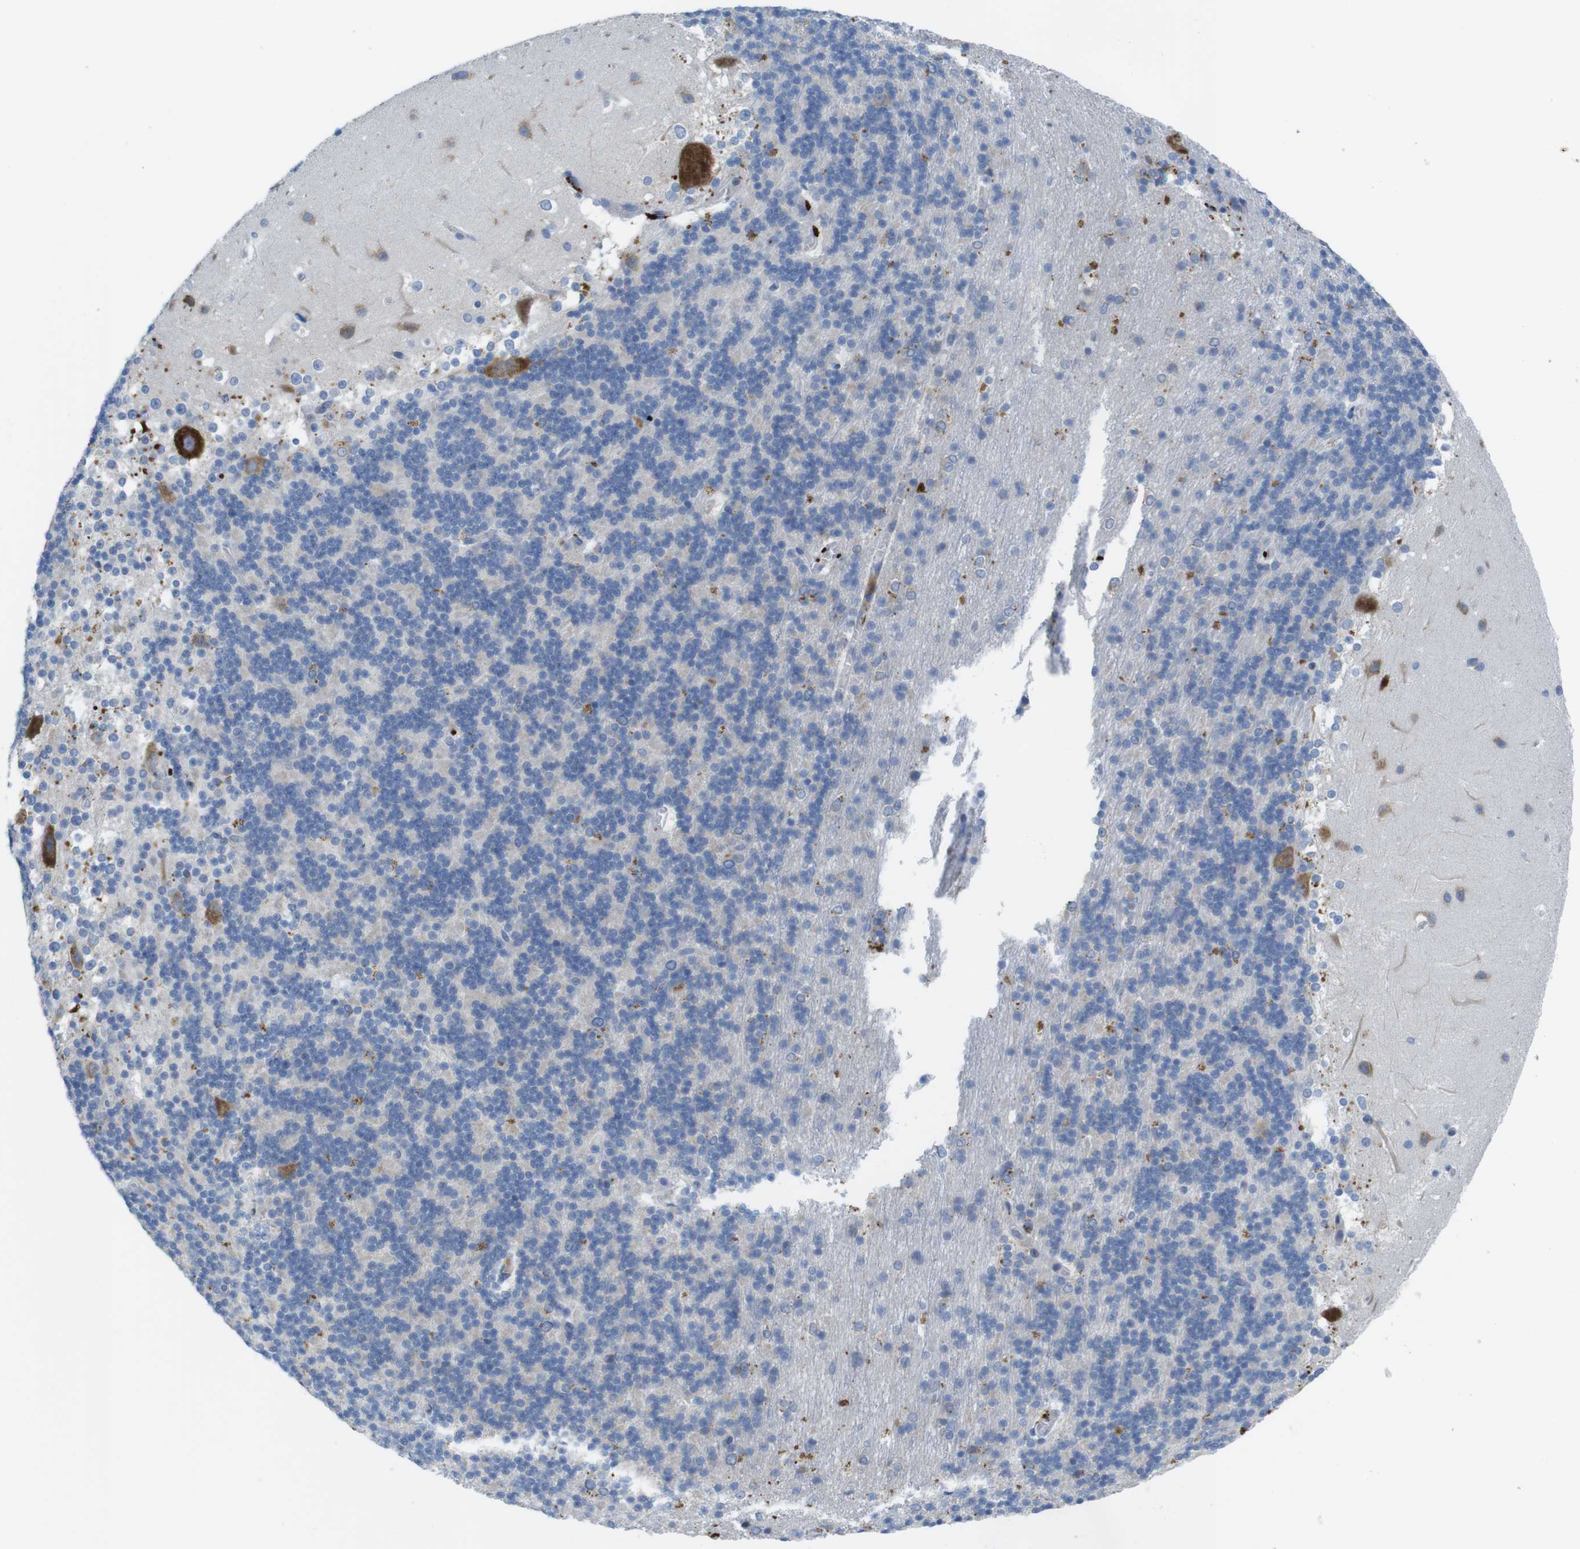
{"staining": {"intensity": "weak", "quantity": "<25%", "location": "cytoplasmic/membranous"}, "tissue": "cerebellum", "cell_type": "Cells in granular layer", "image_type": "normal", "snomed": [{"axis": "morphology", "description": "Normal tissue, NOS"}, {"axis": "topography", "description": "Cerebellum"}], "caption": "This is an immunohistochemistry micrograph of benign human cerebellum. There is no staining in cells in granular layer.", "gene": "TMEM234", "patient": {"sex": "female", "age": 19}}